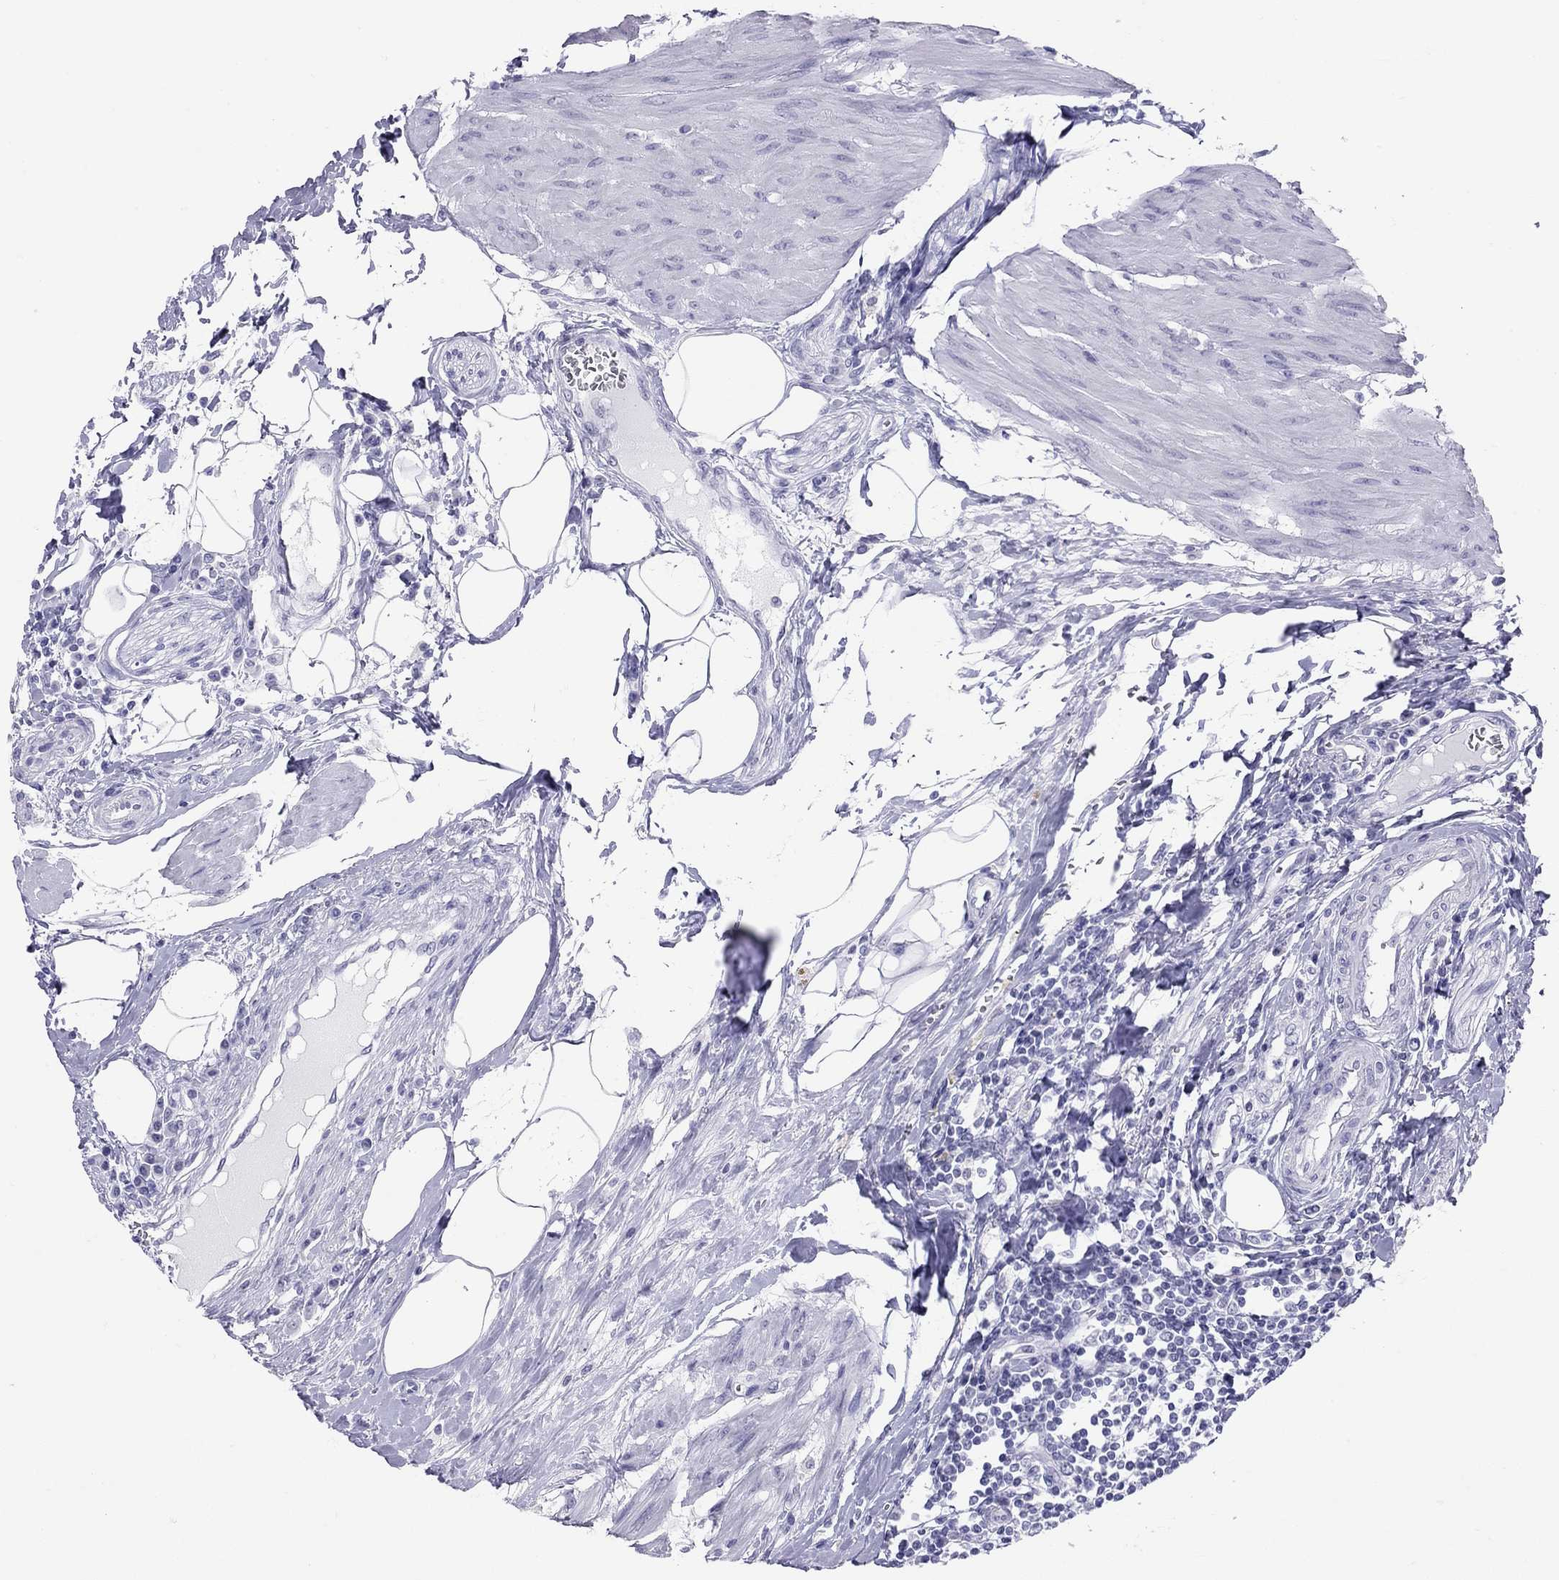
{"staining": {"intensity": "negative", "quantity": "none", "location": "none"}, "tissue": "urothelial cancer", "cell_type": "Tumor cells", "image_type": "cancer", "snomed": [{"axis": "morphology", "description": "Urothelial carcinoma, High grade"}, {"axis": "topography", "description": "Urinary bladder"}], "caption": "Immunohistochemistry histopathology image of human high-grade urothelial carcinoma stained for a protein (brown), which reveals no expression in tumor cells.", "gene": "LYAR", "patient": {"sex": "female", "age": 58}}